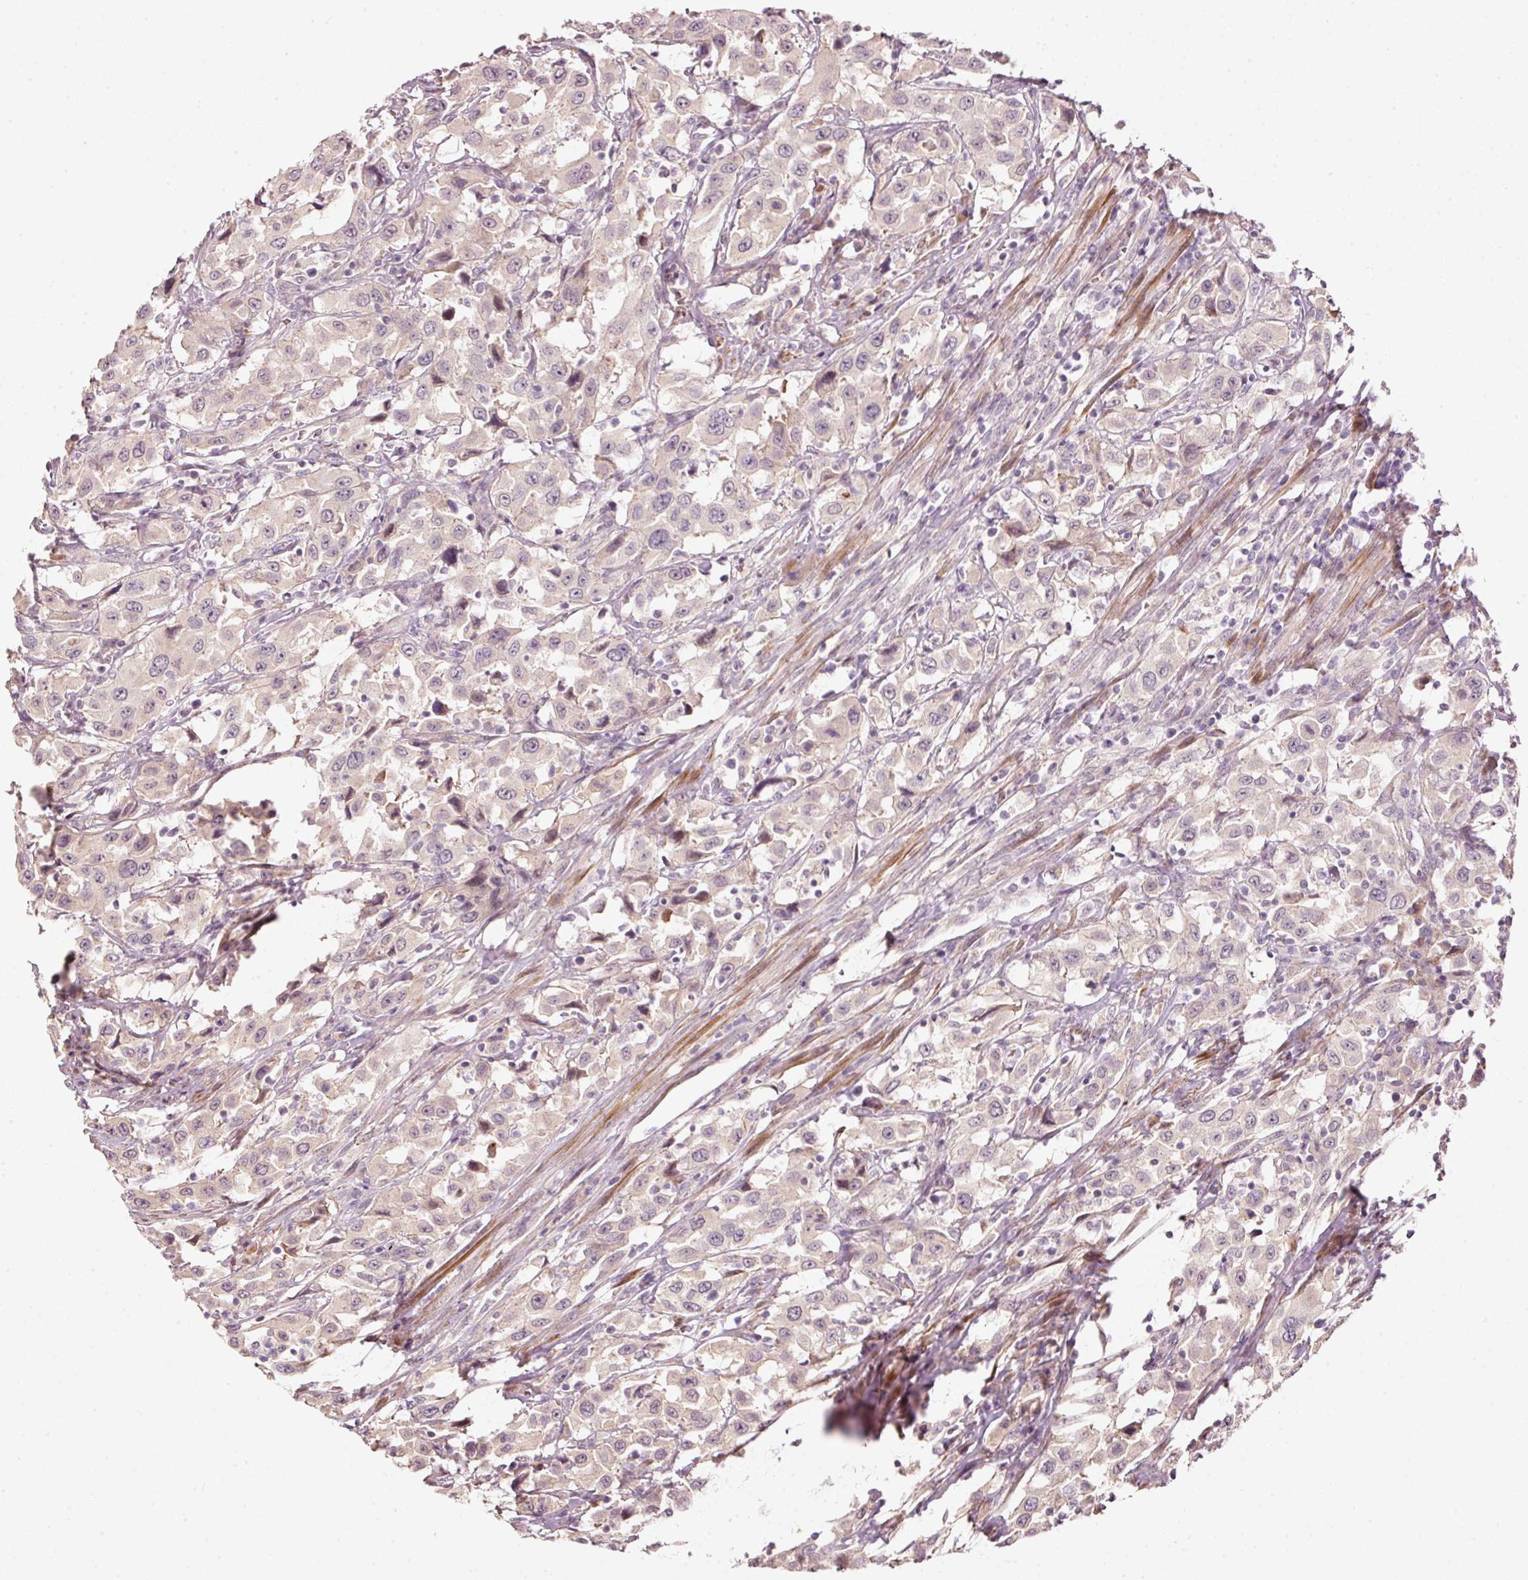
{"staining": {"intensity": "negative", "quantity": "none", "location": "none"}, "tissue": "urothelial cancer", "cell_type": "Tumor cells", "image_type": "cancer", "snomed": [{"axis": "morphology", "description": "Urothelial carcinoma, High grade"}, {"axis": "topography", "description": "Urinary bladder"}], "caption": "Immunohistochemical staining of human high-grade urothelial carcinoma reveals no significant positivity in tumor cells. (DAB (3,3'-diaminobenzidine) immunohistochemistry with hematoxylin counter stain).", "gene": "ARHGAP22", "patient": {"sex": "male", "age": 61}}